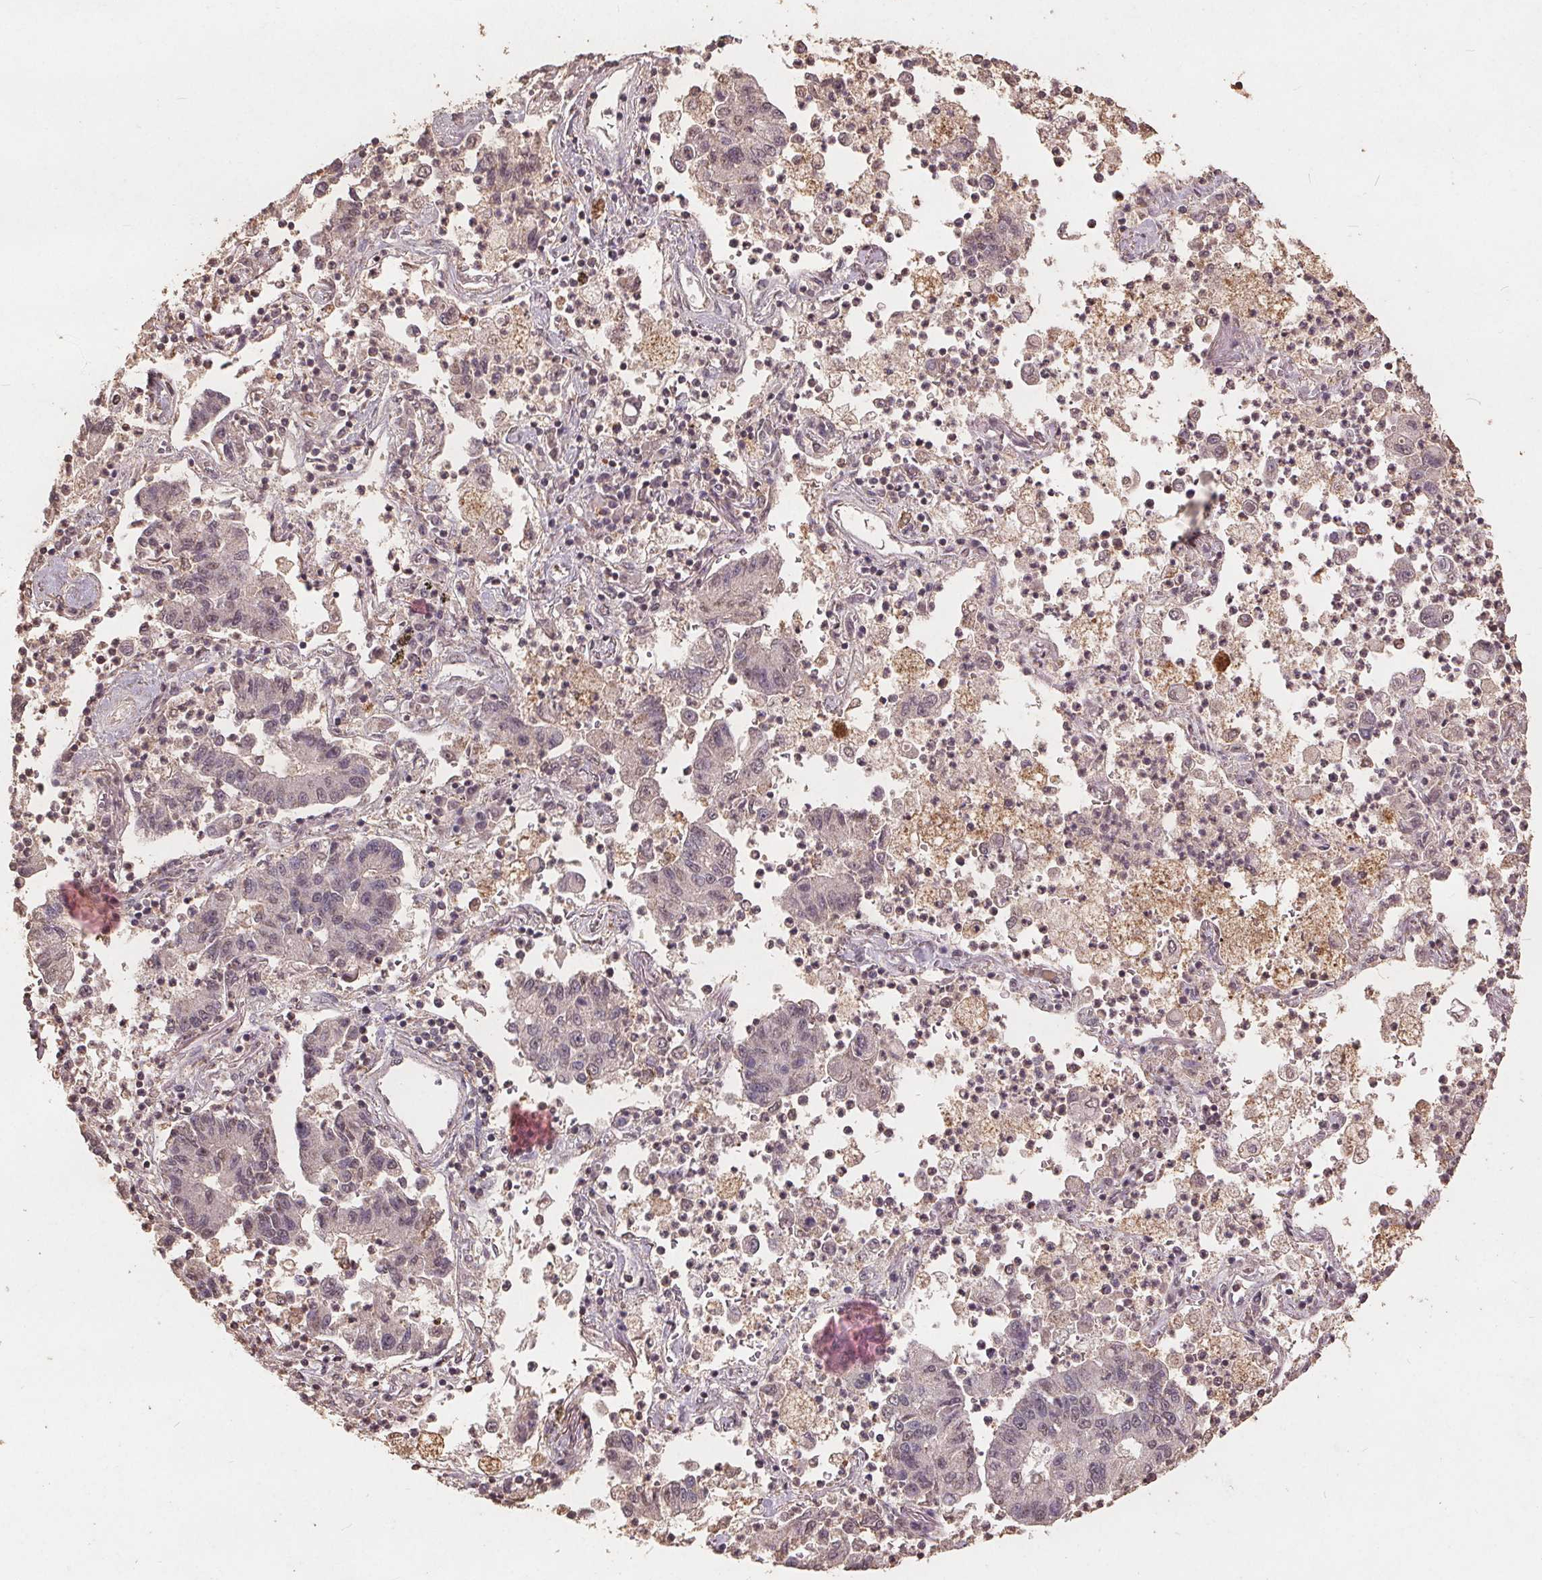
{"staining": {"intensity": "negative", "quantity": "none", "location": "none"}, "tissue": "lung cancer", "cell_type": "Tumor cells", "image_type": "cancer", "snomed": [{"axis": "morphology", "description": "Adenocarcinoma, NOS"}, {"axis": "topography", "description": "Lung"}], "caption": "Immunohistochemistry (IHC) of lung adenocarcinoma demonstrates no positivity in tumor cells.", "gene": "DSG3", "patient": {"sex": "female", "age": 57}}